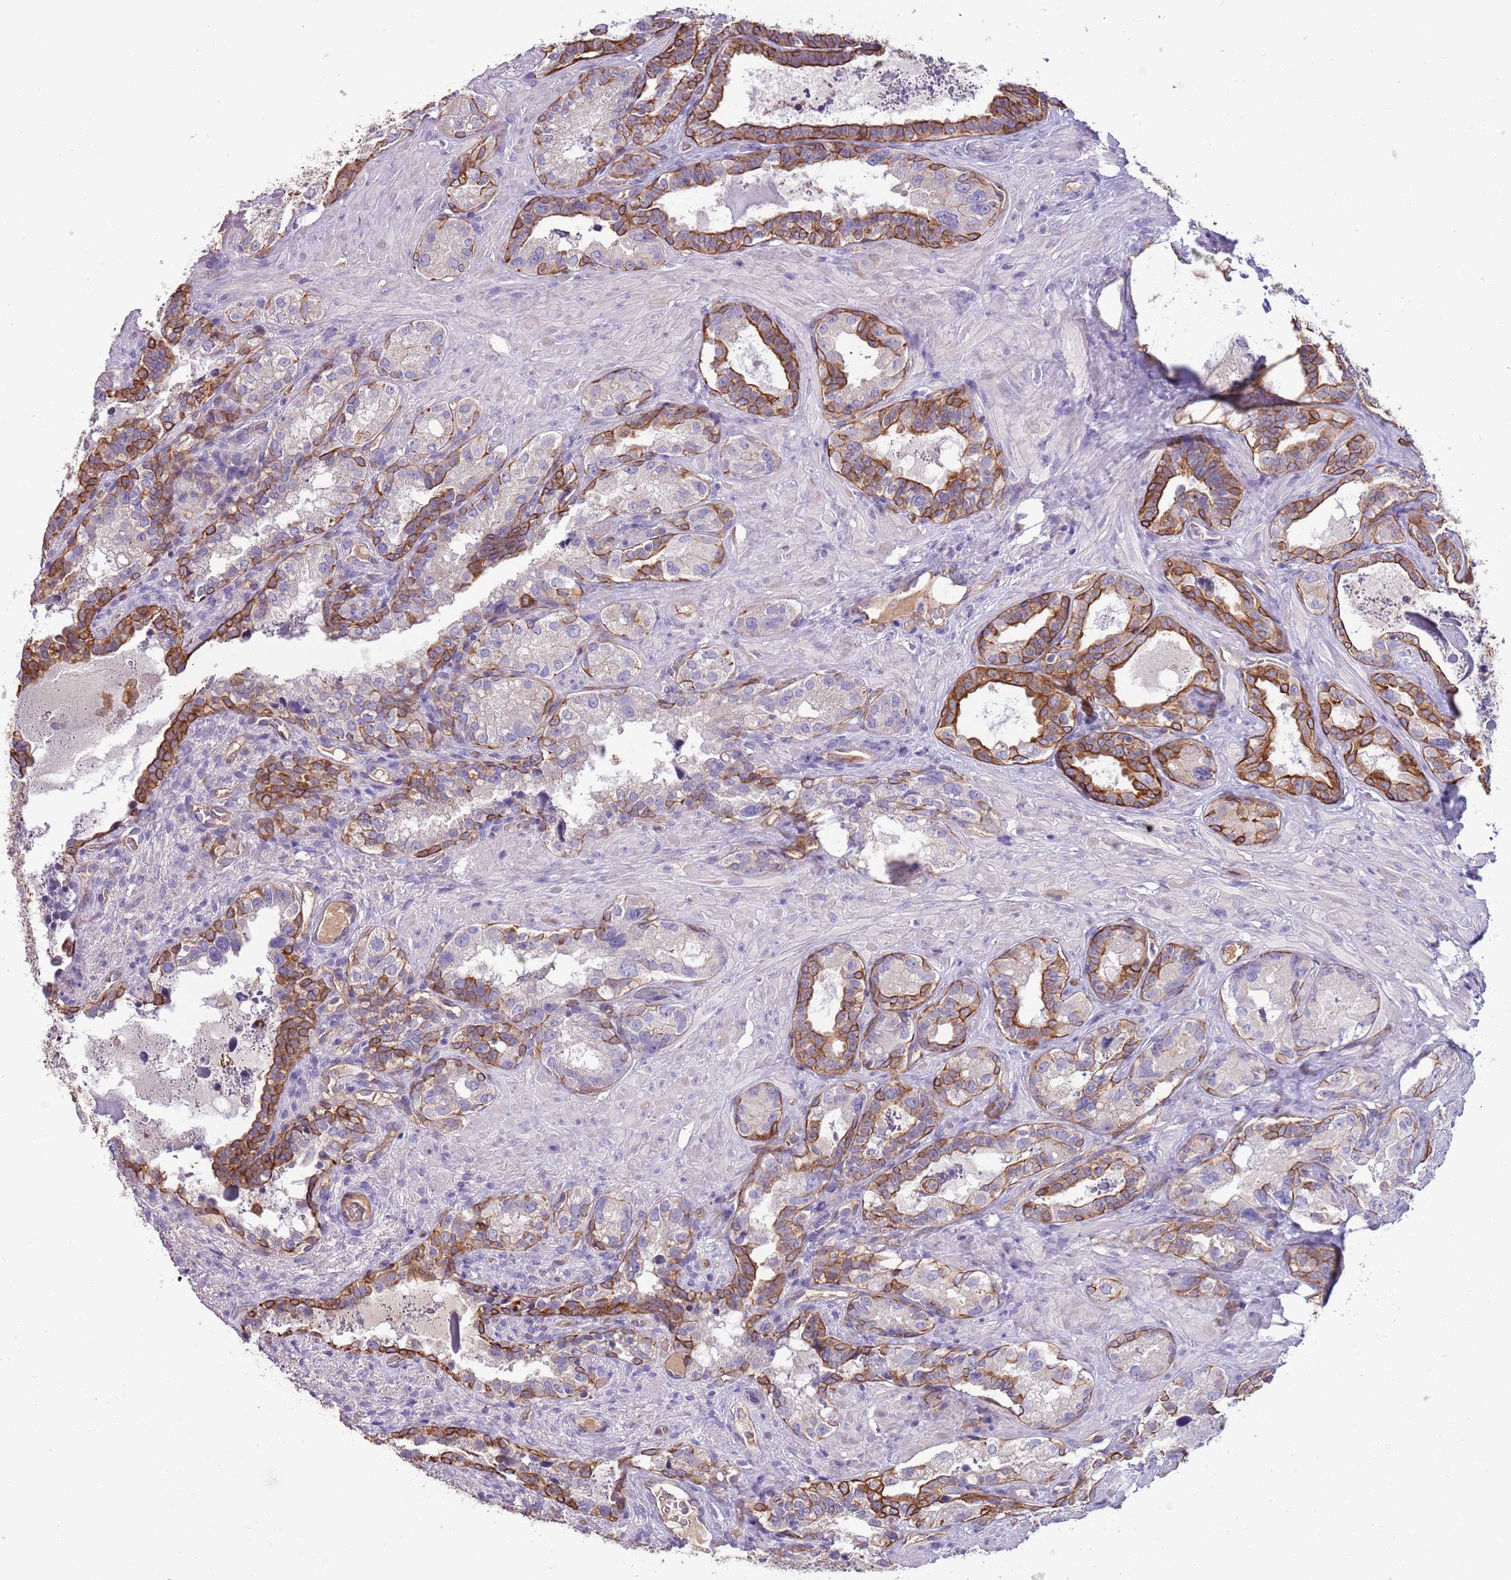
{"staining": {"intensity": "strong", "quantity": "25%-75%", "location": "cytoplasmic/membranous"}, "tissue": "seminal vesicle", "cell_type": "Glandular cells", "image_type": "normal", "snomed": [{"axis": "morphology", "description": "Normal tissue, NOS"}, {"axis": "topography", "description": "Seminal veicle"}, {"axis": "topography", "description": "Peripheral nerve tissue"}], "caption": "Immunohistochemical staining of unremarkable seminal vesicle reveals strong cytoplasmic/membranous protein positivity in approximately 25%-75% of glandular cells. Nuclei are stained in blue.", "gene": "HES3", "patient": {"sex": "male", "age": 67}}